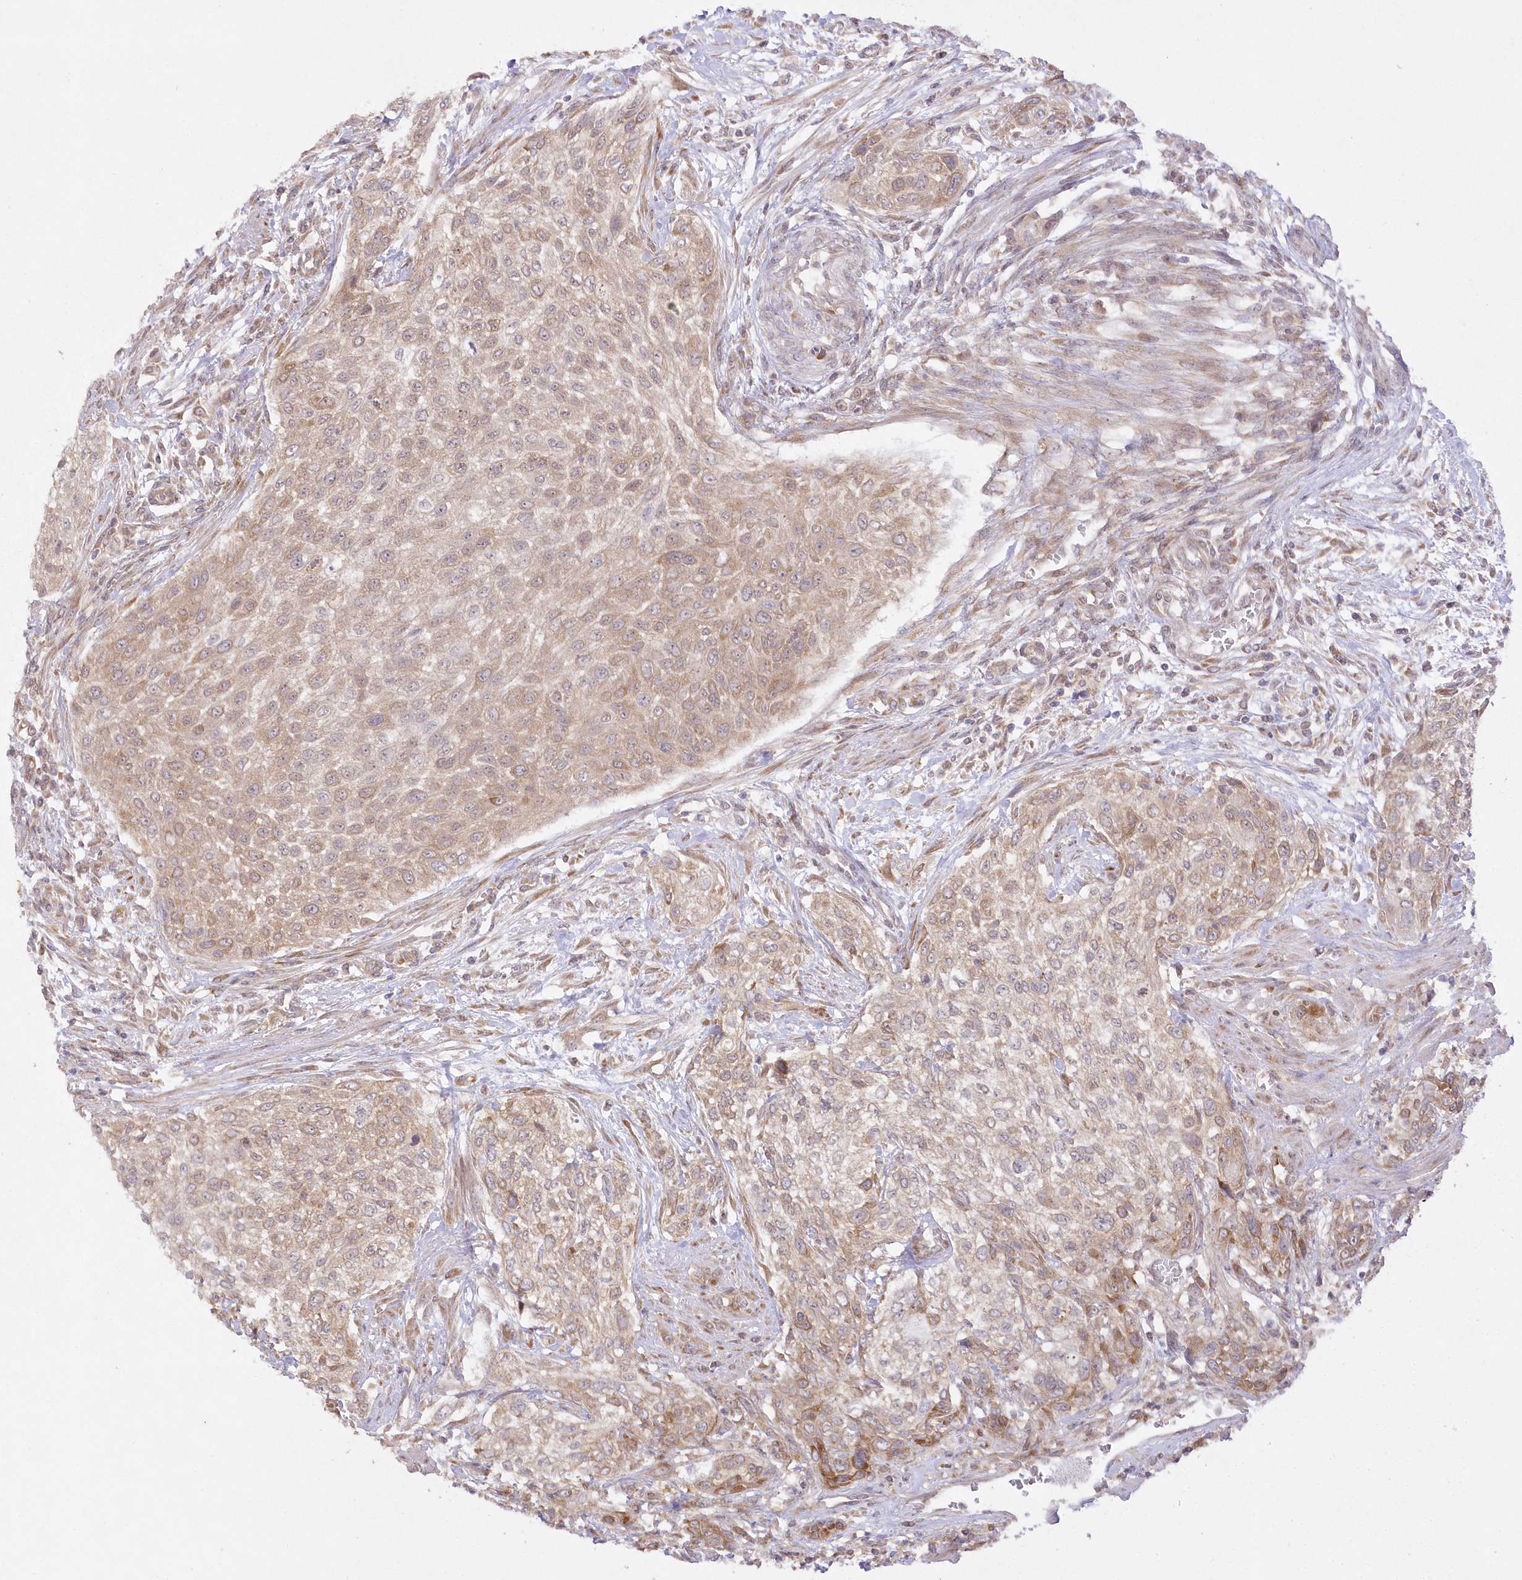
{"staining": {"intensity": "weak", "quantity": ">75%", "location": "cytoplasmic/membranous"}, "tissue": "urothelial cancer", "cell_type": "Tumor cells", "image_type": "cancer", "snomed": [{"axis": "morphology", "description": "Urothelial carcinoma, High grade"}, {"axis": "topography", "description": "Urinary bladder"}], "caption": "High-grade urothelial carcinoma stained for a protein displays weak cytoplasmic/membranous positivity in tumor cells.", "gene": "RNPEP", "patient": {"sex": "male", "age": 35}}